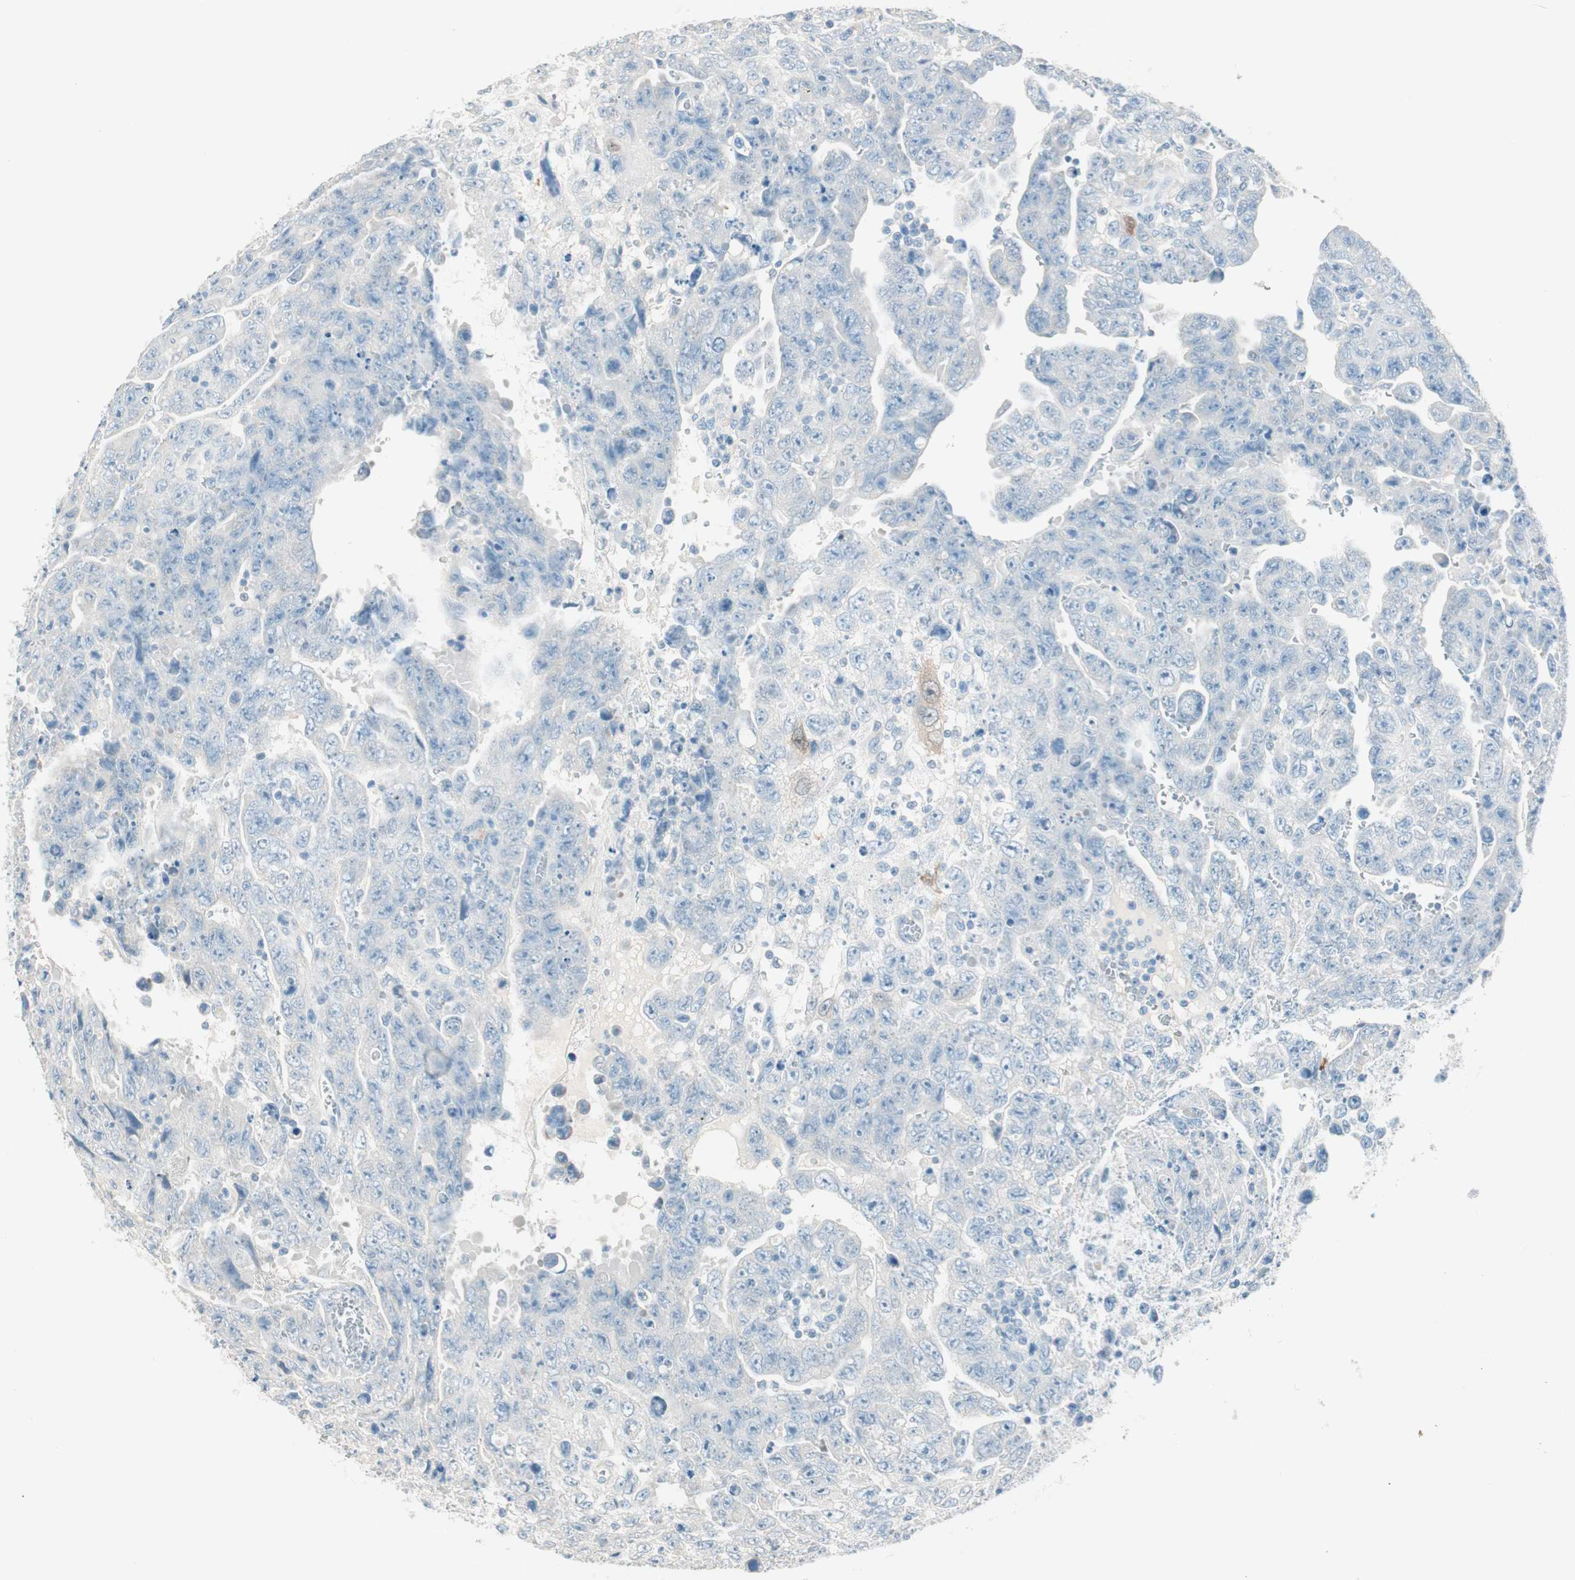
{"staining": {"intensity": "negative", "quantity": "none", "location": "none"}, "tissue": "testis cancer", "cell_type": "Tumor cells", "image_type": "cancer", "snomed": [{"axis": "morphology", "description": "Carcinoma, Embryonal, NOS"}, {"axis": "topography", "description": "Testis"}], "caption": "Immunohistochemistry (IHC) histopathology image of neoplastic tissue: human testis embryonal carcinoma stained with DAB exhibits no significant protein expression in tumor cells.", "gene": "HPGD", "patient": {"sex": "male", "age": 28}}